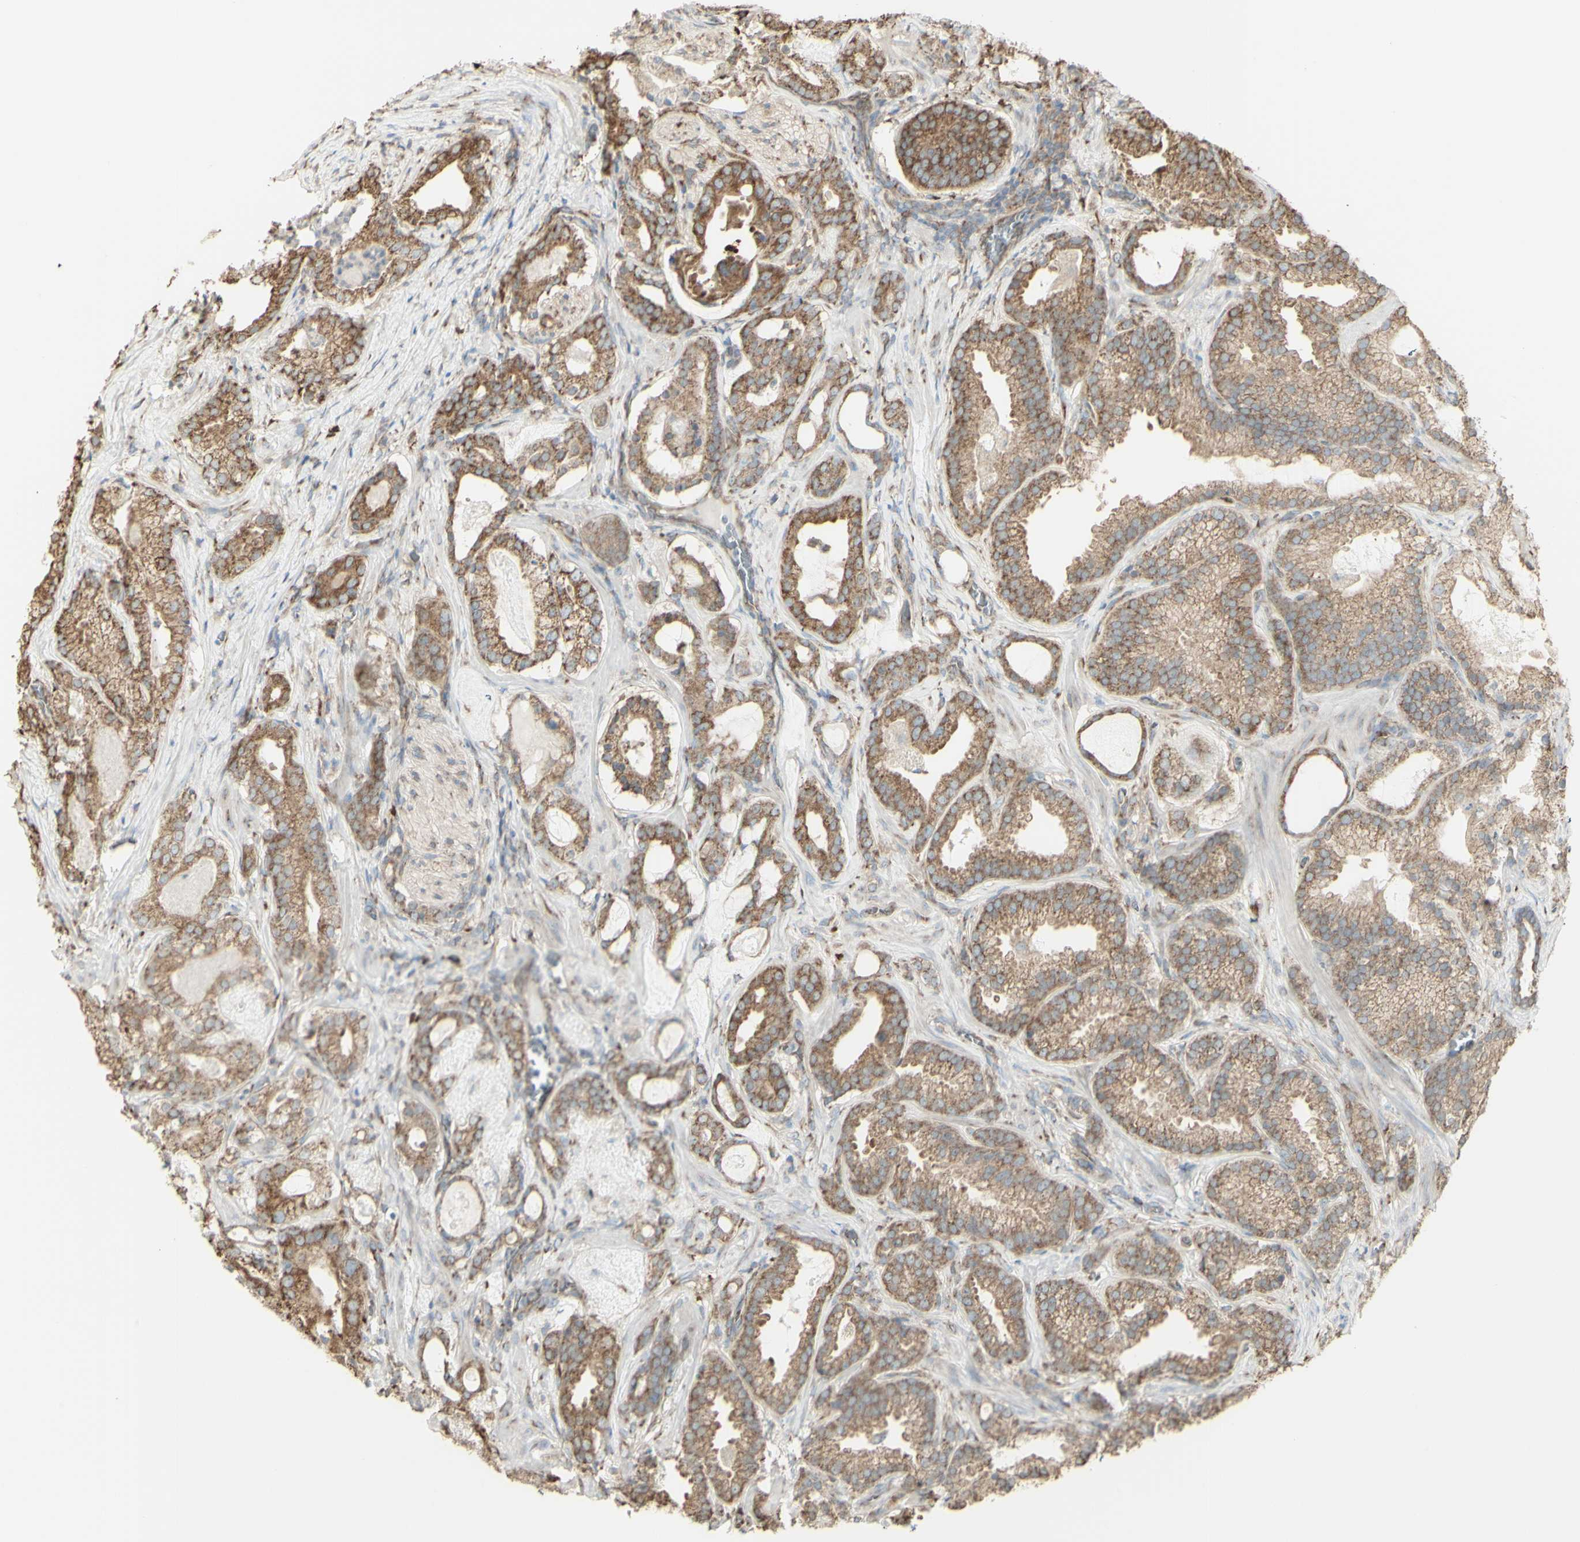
{"staining": {"intensity": "moderate", "quantity": ">75%", "location": "cytoplasmic/membranous"}, "tissue": "prostate cancer", "cell_type": "Tumor cells", "image_type": "cancer", "snomed": [{"axis": "morphology", "description": "Adenocarcinoma, Low grade"}, {"axis": "topography", "description": "Prostate"}], "caption": "Prostate low-grade adenocarcinoma stained with immunohistochemistry (IHC) reveals moderate cytoplasmic/membranous positivity in approximately >75% of tumor cells.", "gene": "EEF1B2", "patient": {"sex": "male", "age": 59}}